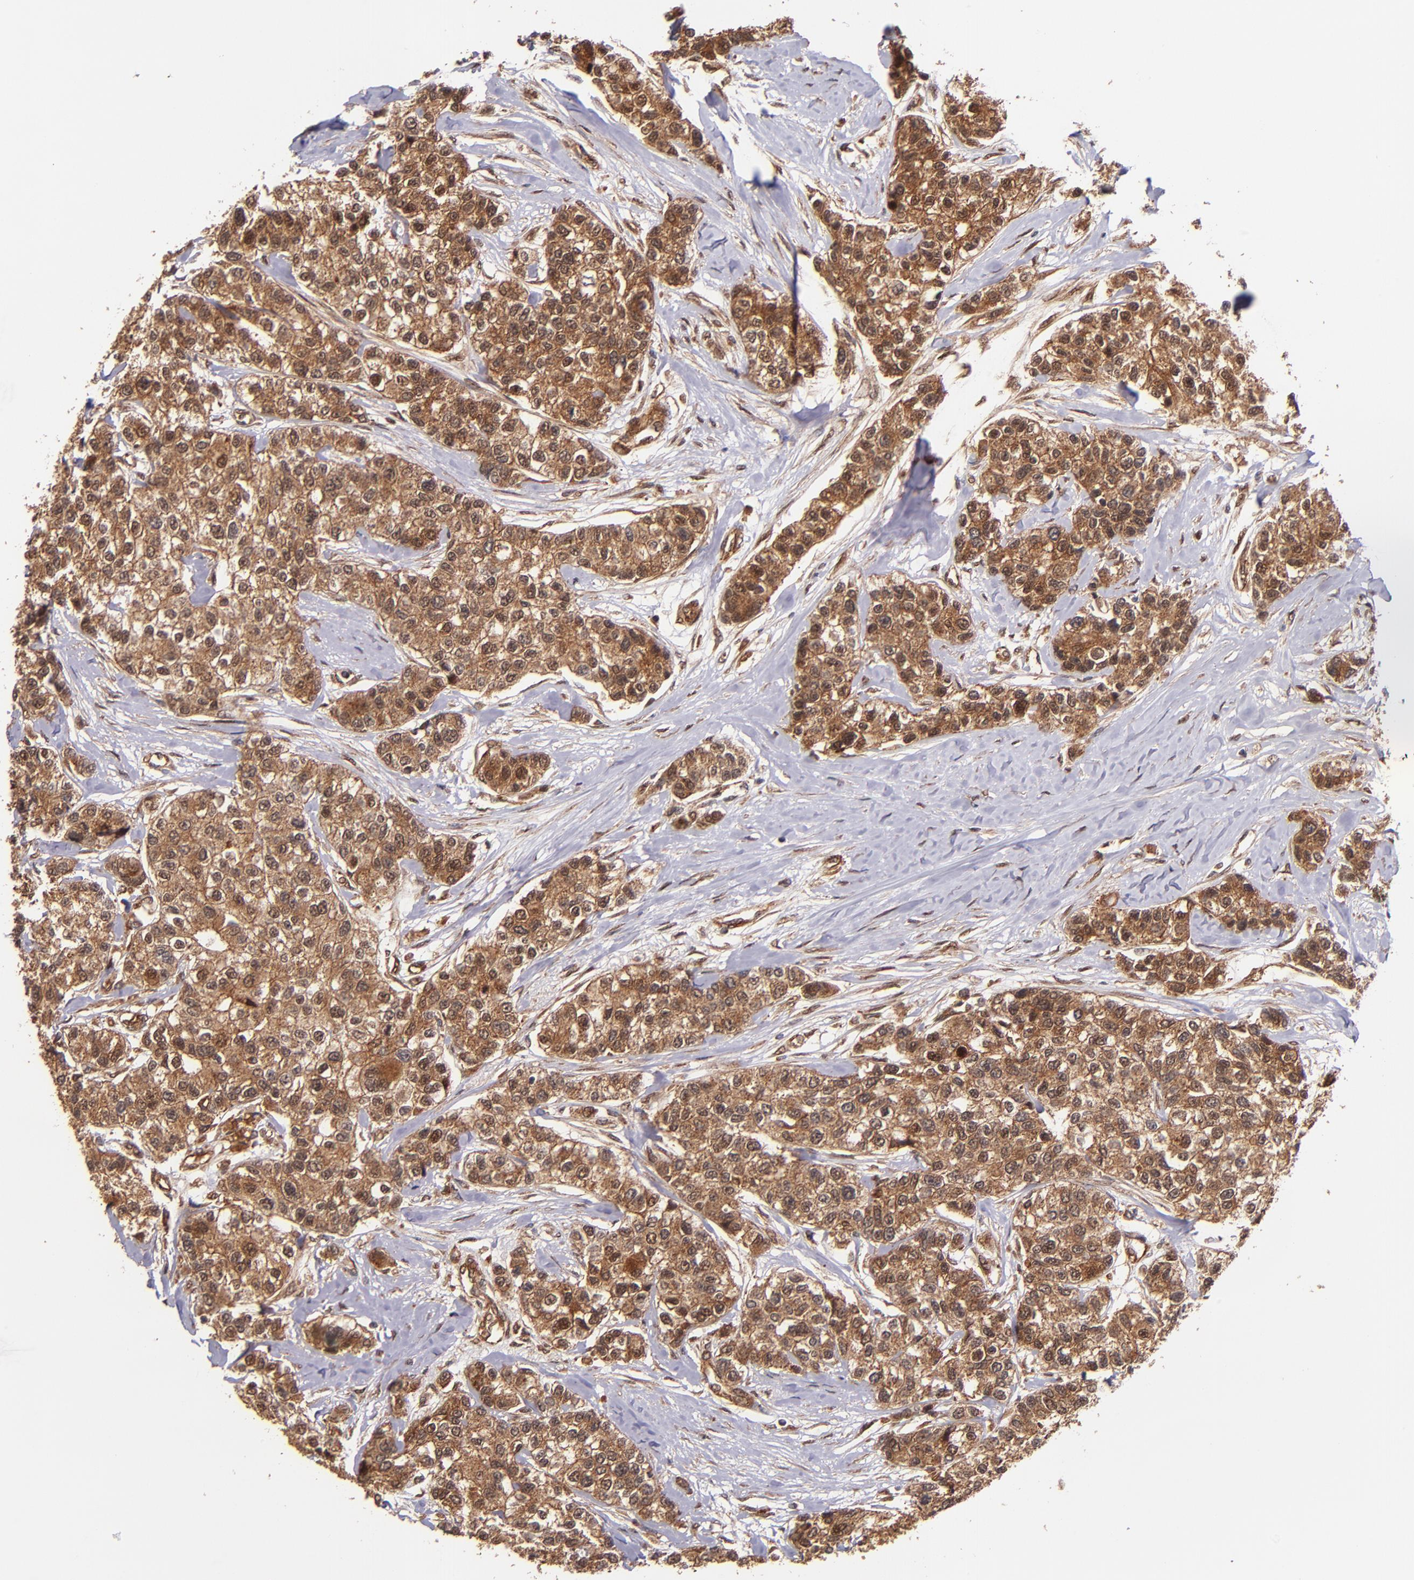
{"staining": {"intensity": "strong", "quantity": ">75%", "location": "cytoplasmic/membranous"}, "tissue": "breast cancer", "cell_type": "Tumor cells", "image_type": "cancer", "snomed": [{"axis": "morphology", "description": "Duct carcinoma"}, {"axis": "topography", "description": "Breast"}], "caption": "Protein staining of breast cancer (intraductal carcinoma) tissue reveals strong cytoplasmic/membranous expression in approximately >75% of tumor cells.", "gene": "STX8", "patient": {"sex": "female", "age": 51}}